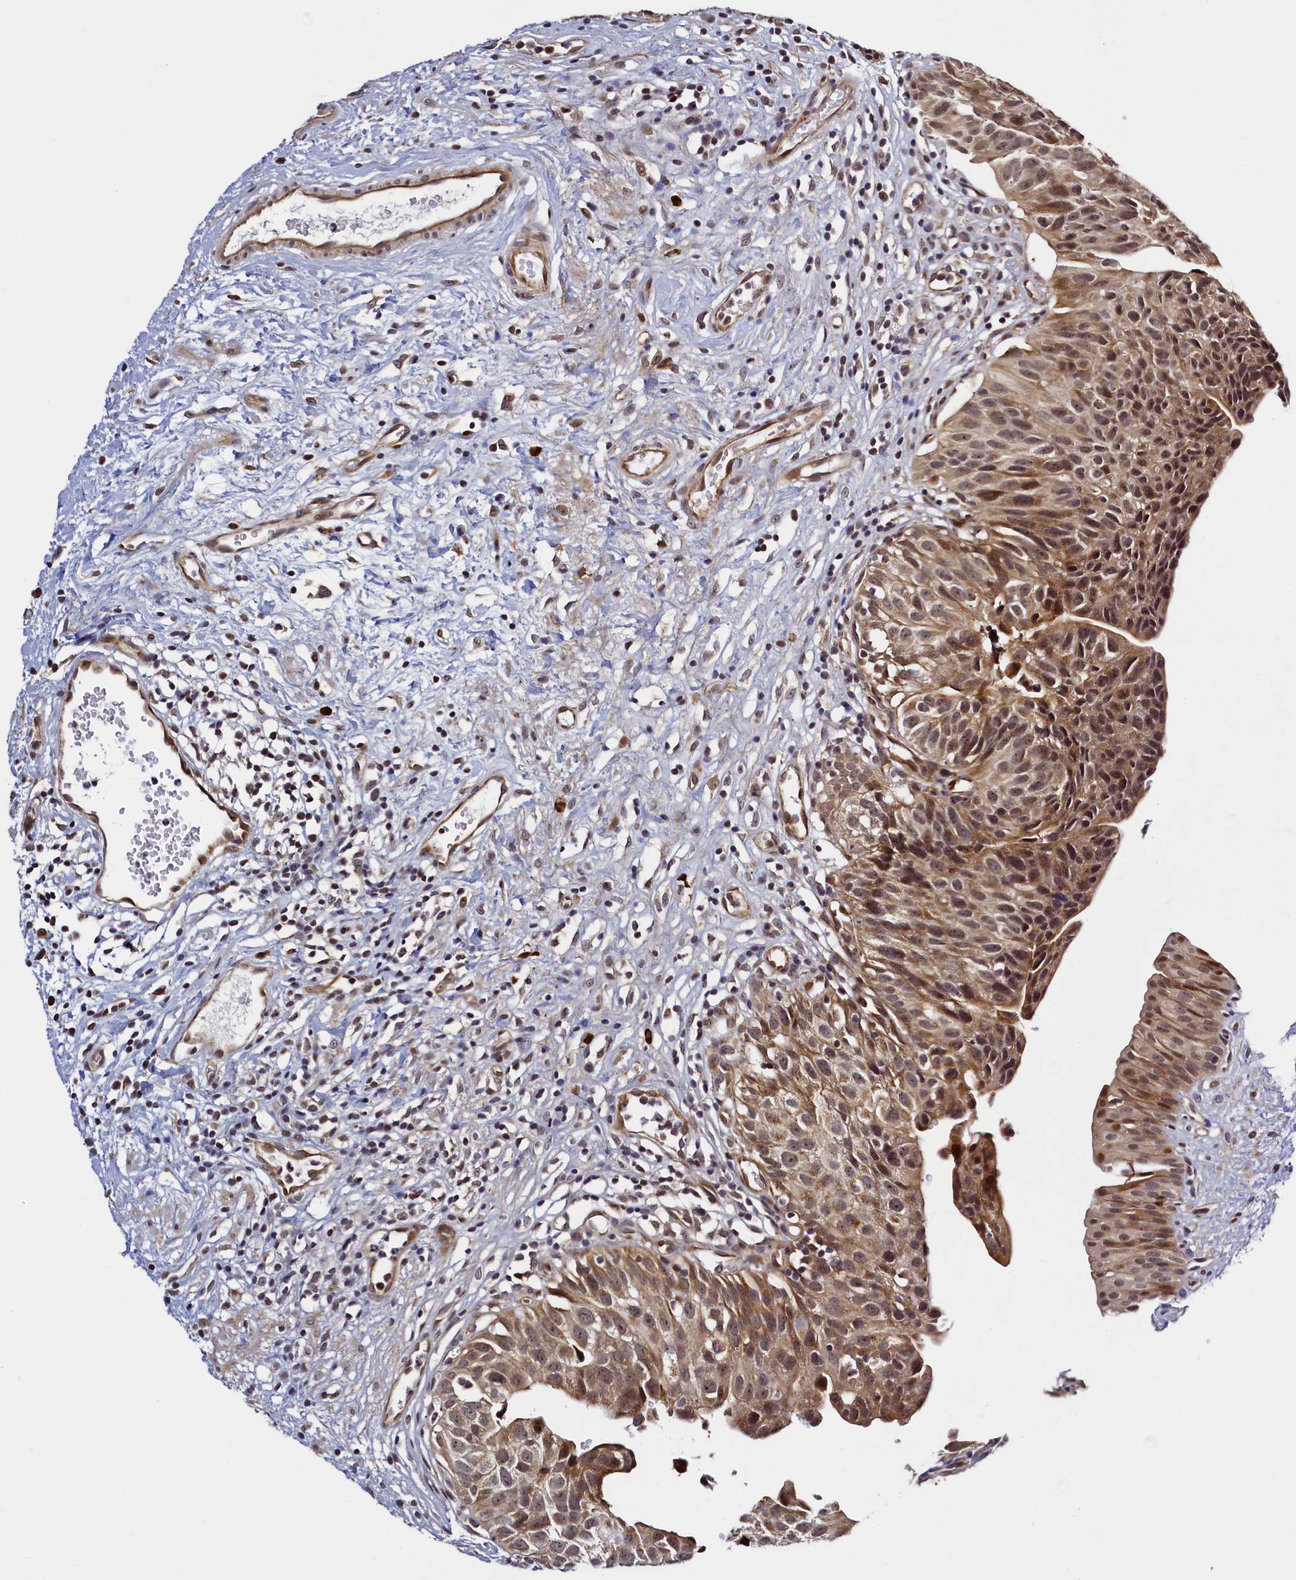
{"staining": {"intensity": "moderate", "quantity": ">75%", "location": "cytoplasmic/membranous,nuclear"}, "tissue": "urinary bladder", "cell_type": "Urothelial cells", "image_type": "normal", "snomed": [{"axis": "morphology", "description": "Normal tissue, NOS"}, {"axis": "topography", "description": "Urinary bladder"}], "caption": "High-power microscopy captured an IHC histopathology image of unremarkable urinary bladder, revealing moderate cytoplasmic/membranous,nuclear staining in approximately >75% of urothelial cells. The staining was performed using DAB, with brown indicating positive protein expression. Nuclei are stained blue with hematoxylin.", "gene": "RBFA", "patient": {"sex": "male", "age": 51}}